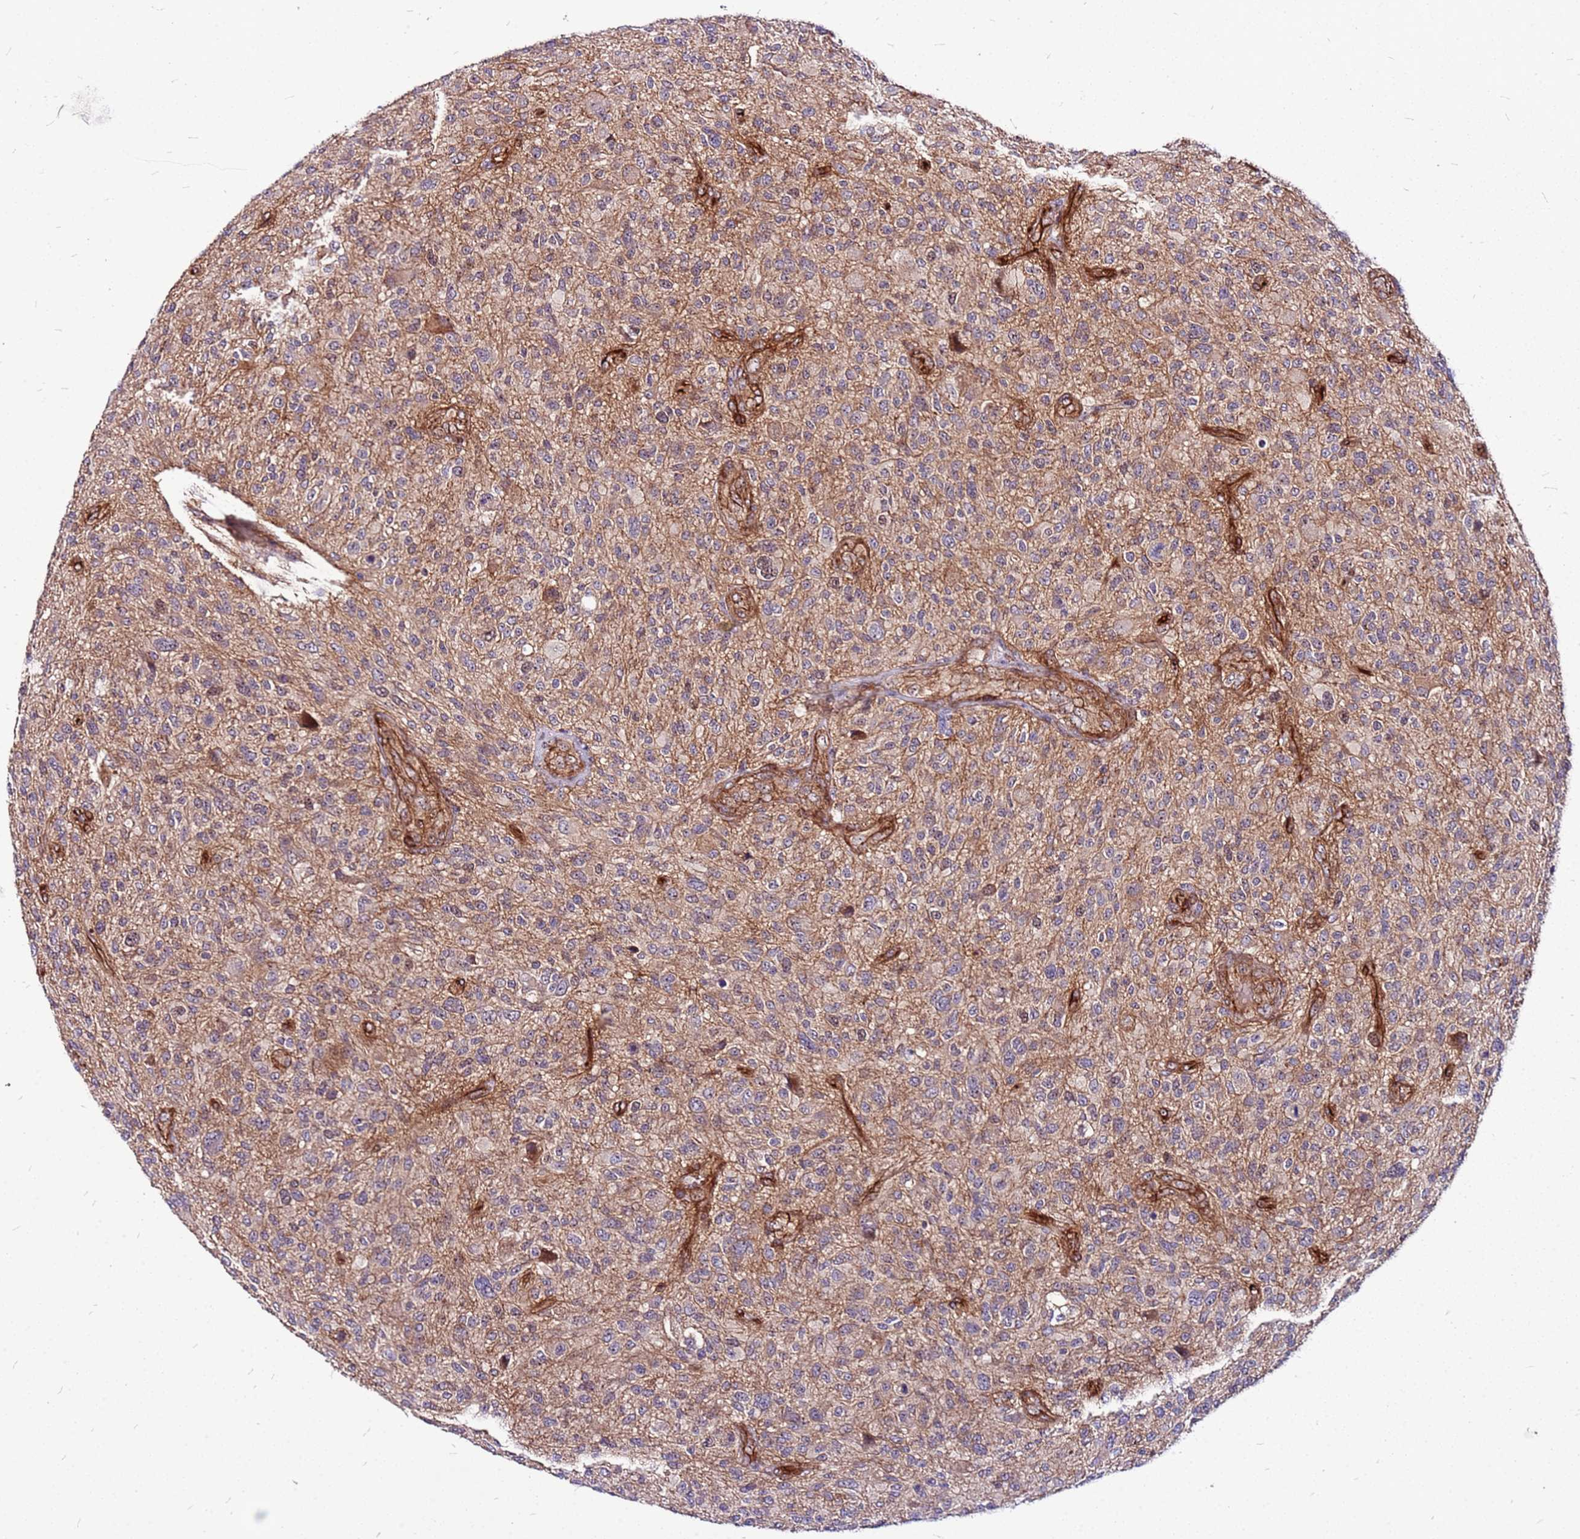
{"staining": {"intensity": "negative", "quantity": "none", "location": "none"}, "tissue": "glioma", "cell_type": "Tumor cells", "image_type": "cancer", "snomed": [{"axis": "morphology", "description": "Glioma, malignant, High grade"}, {"axis": "topography", "description": "Brain"}], "caption": "The image exhibits no staining of tumor cells in high-grade glioma (malignant).", "gene": "TOPAZ1", "patient": {"sex": "male", "age": 47}}